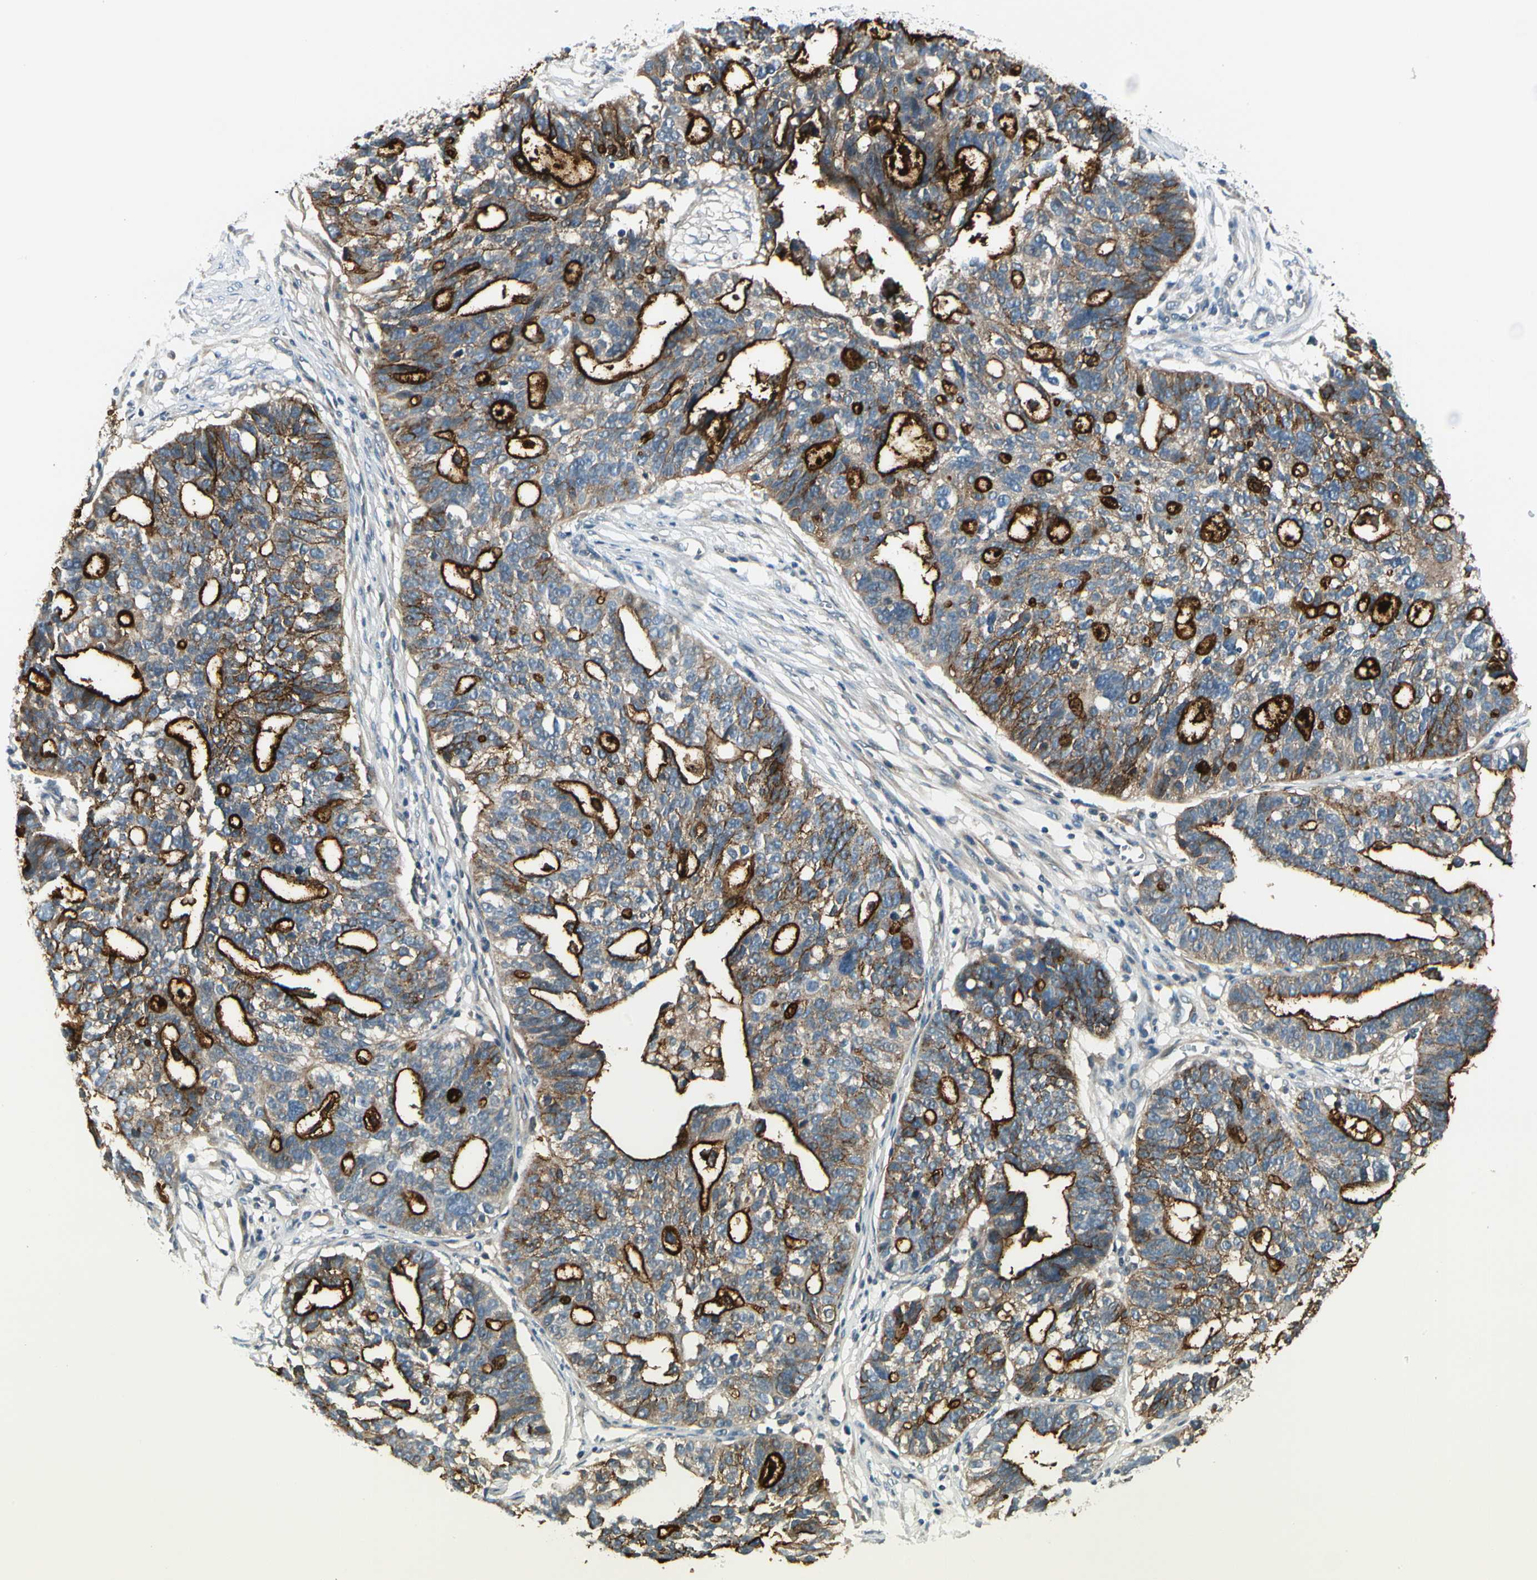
{"staining": {"intensity": "strong", "quantity": "25%-75%", "location": "cytoplasmic/membranous"}, "tissue": "ovarian cancer", "cell_type": "Tumor cells", "image_type": "cancer", "snomed": [{"axis": "morphology", "description": "Cystadenocarcinoma, serous, NOS"}, {"axis": "topography", "description": "Ovary"}], "caption": "The histopathology image reveals staining of ovarian serous cystadenocarcinoma, revealing strong cytoplasmic/membranous protein positivity (brown color) within tumor cells.", "gene": "BNIP1", "patient": {"sex": "female", "age": 59}}